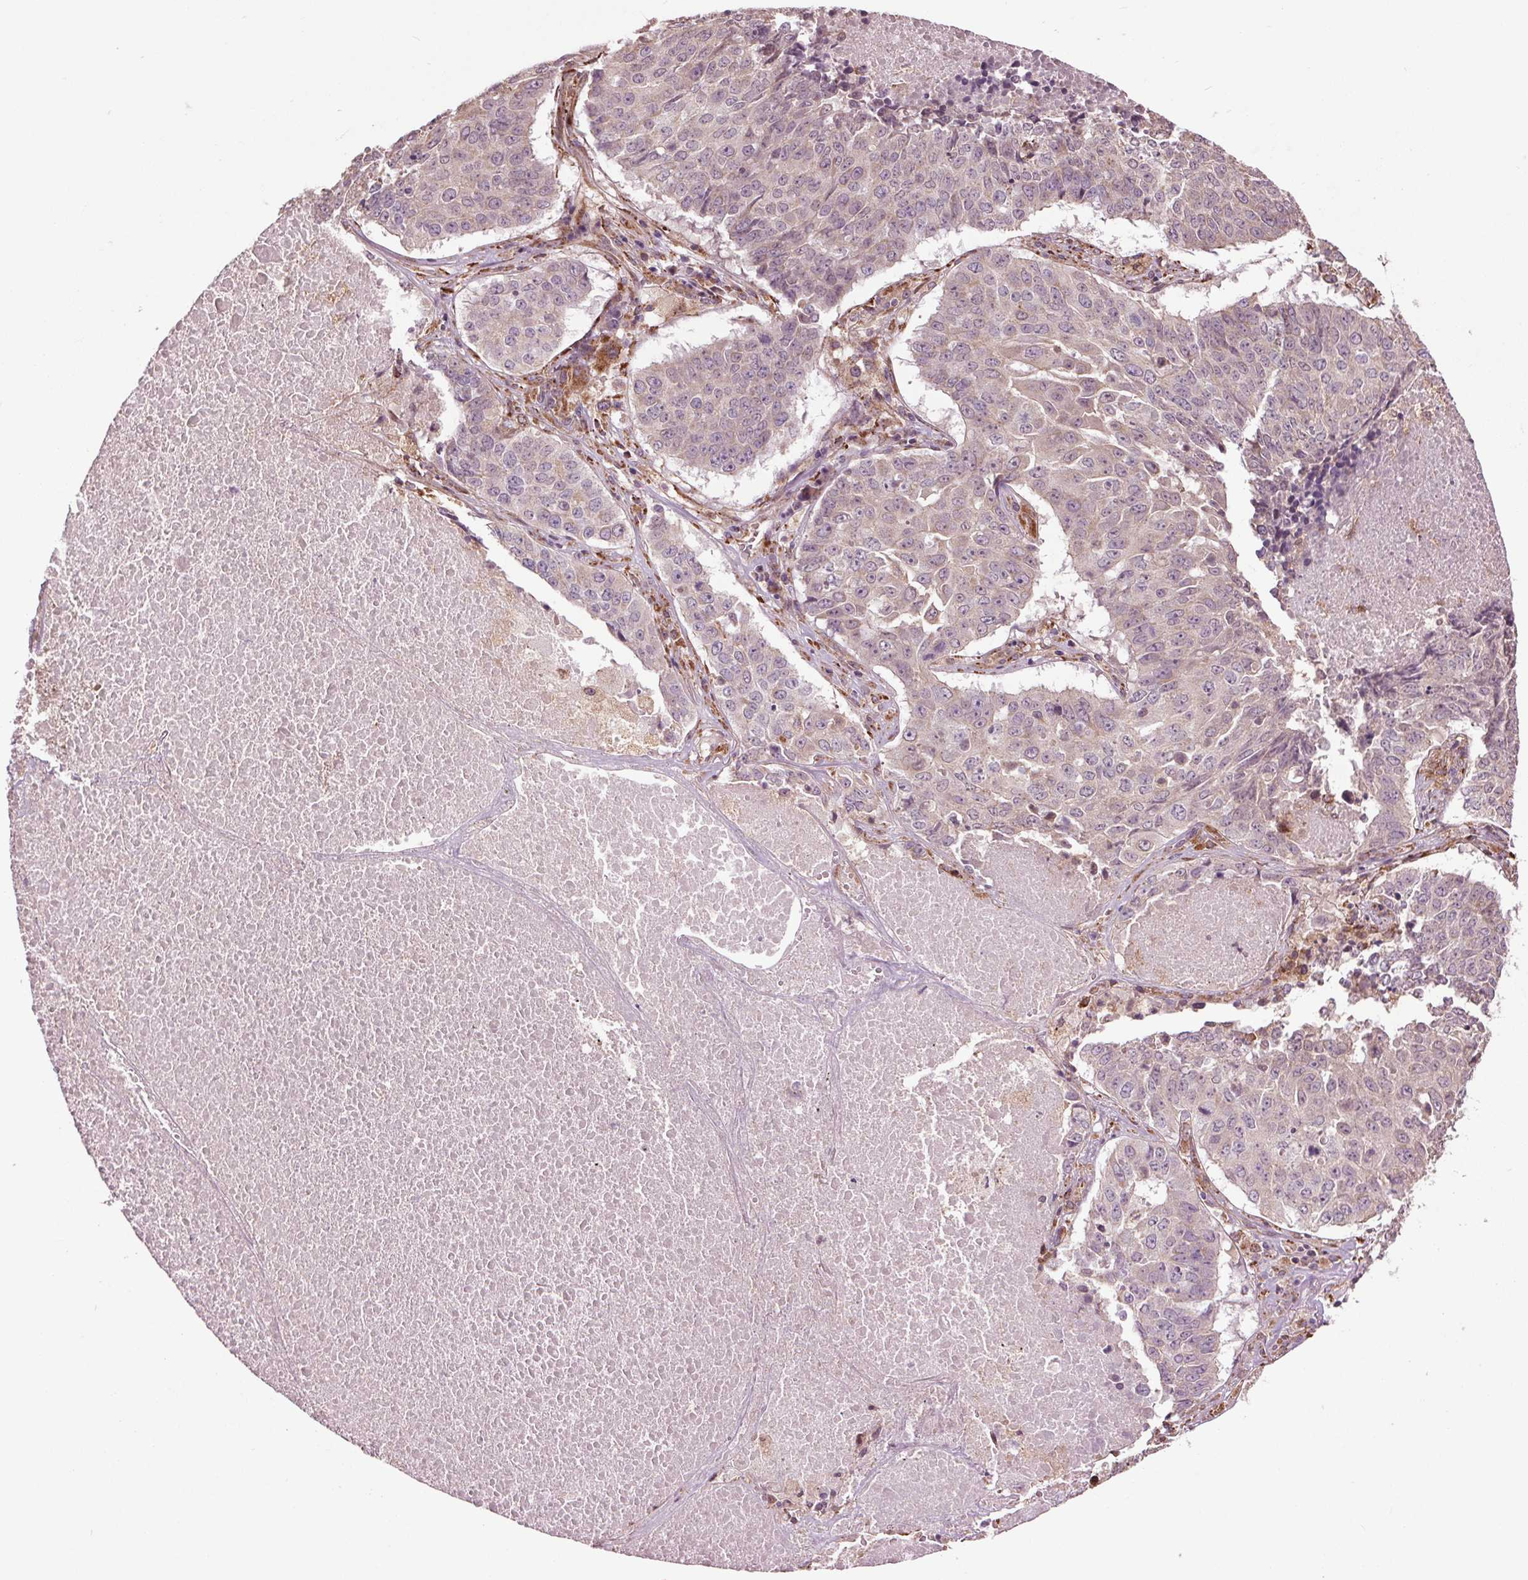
{"staining": {"intensity": "negative", "quantity": "none", "location": "none"}, "tissue": "lung cancer", "cell_type": "Tumor cells", "image_type": "cancer", "snomed": [{"axis": "morphology", "description": "Normal tissue, NOS"}, {"axis": "morphology", "description": "Squamous cell carcinoma, NOS"}, {"axis": "topography", "description": "Bronchus"}, {"axis": "topography", "description": "Lung"}], "caption": "This is a micrograph of immunohistochemistry staining of lung cancer (squamous cell carcinoma), which shows no positivity in tumor cells.", "gene": "RNPEP", "patient": {"sex": "male", "age": 64}}